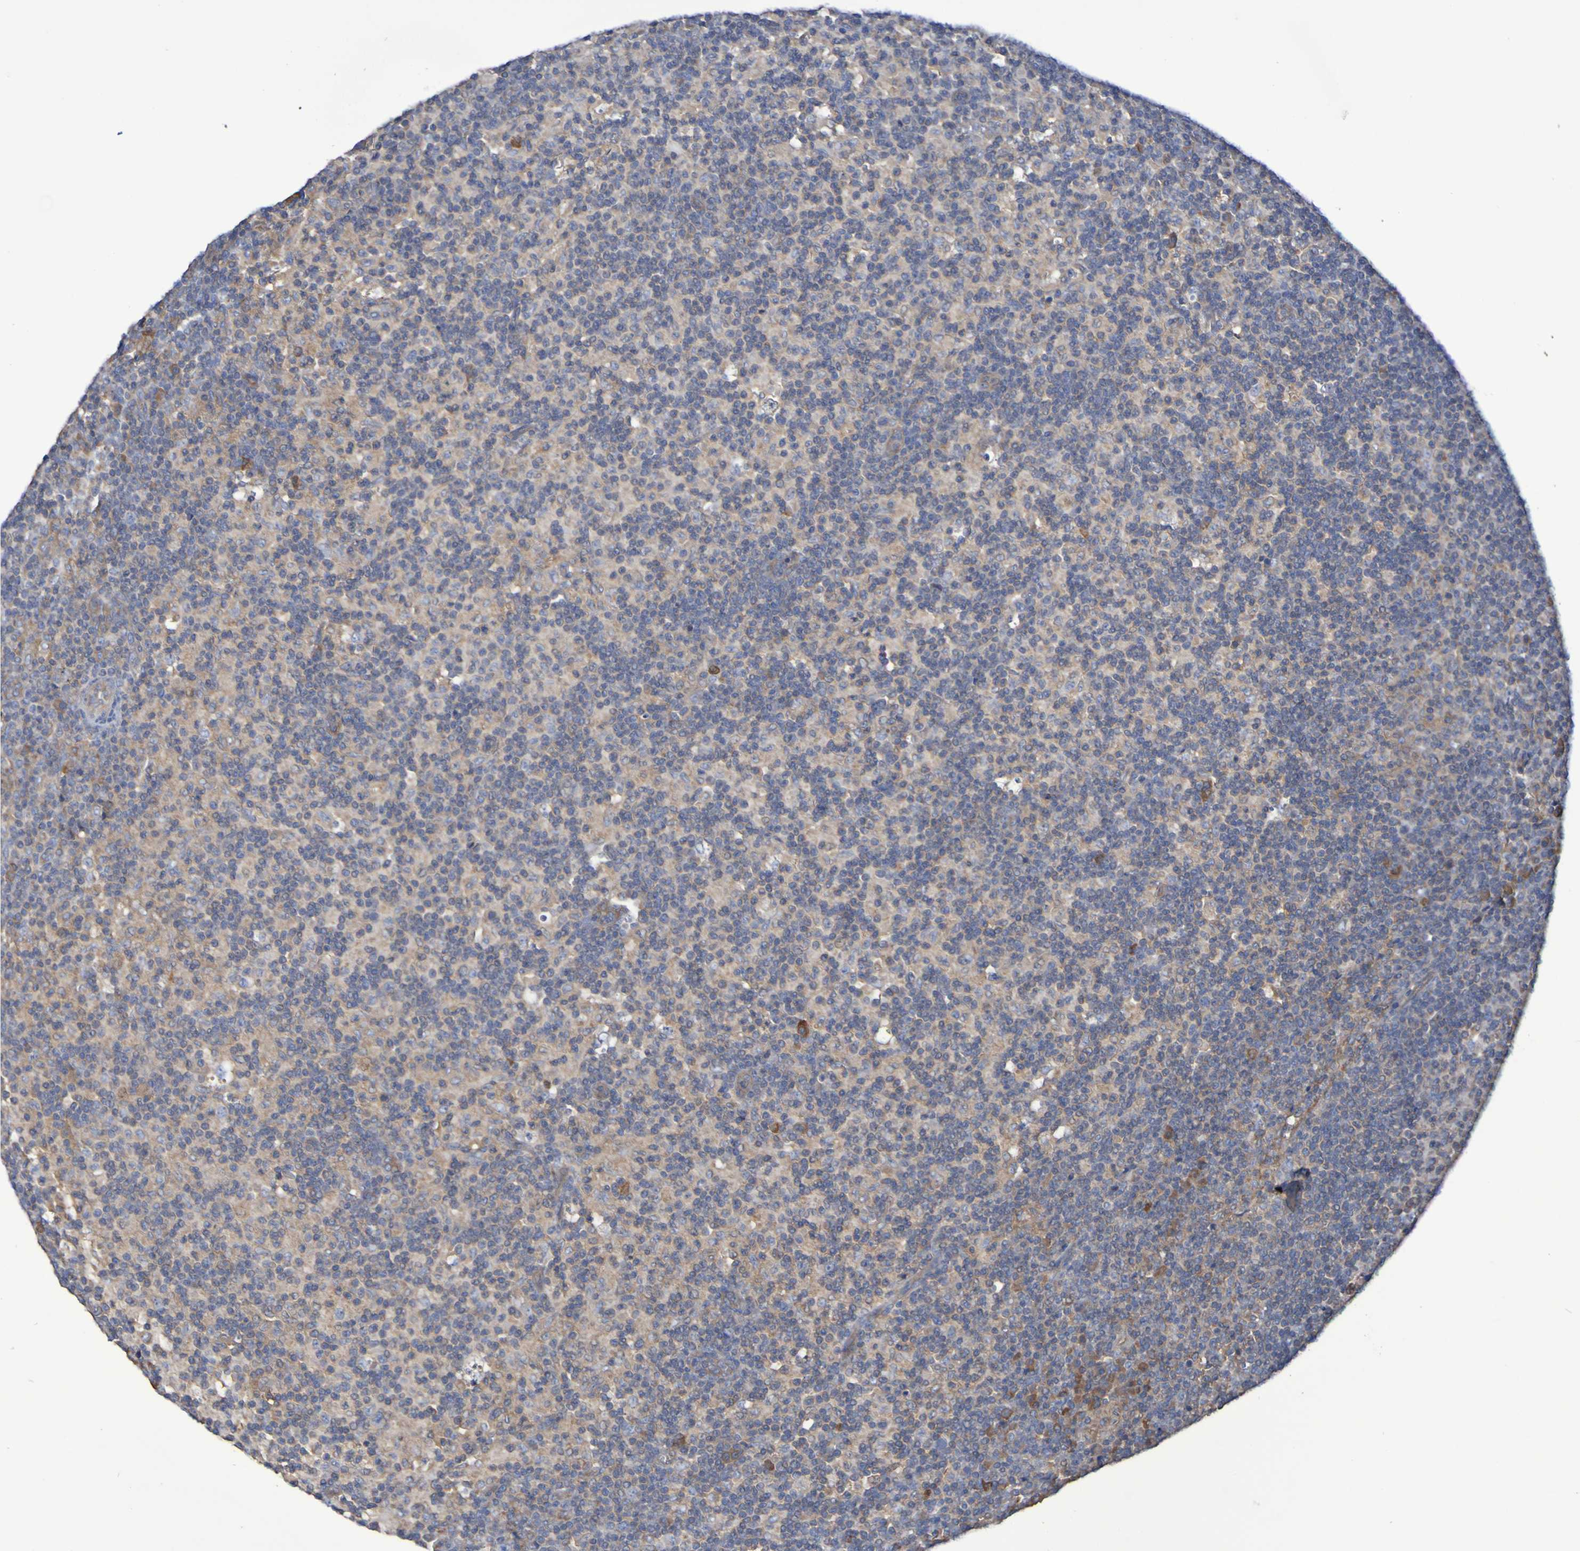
{"staining": {"intensity": "negative", "quantity": "none", "location": "none"}, "tissue": "lymph node", "cell_type": "Germinal center cells", "image_type": "normal", "snomed": [{"axis": "morphology", "description": "Normal tissue, NOS"}, {"axis": "morphology", "description": "Inflammation, NOS"}, {"axis": "topography", "description": "Lymph node"}], "caption": "A high-resolution micrograph shows immunohistochemistry staining of normal lymph node, which reveals no significant staining in germinal center cells. Brightfield microscopy of immunohistochemistry stained with DAB (brown) and hematoxylin (blue), captured at high magnification.", "gene": "SYNJ1", "patient": {"sex": "male", "age": 55}}